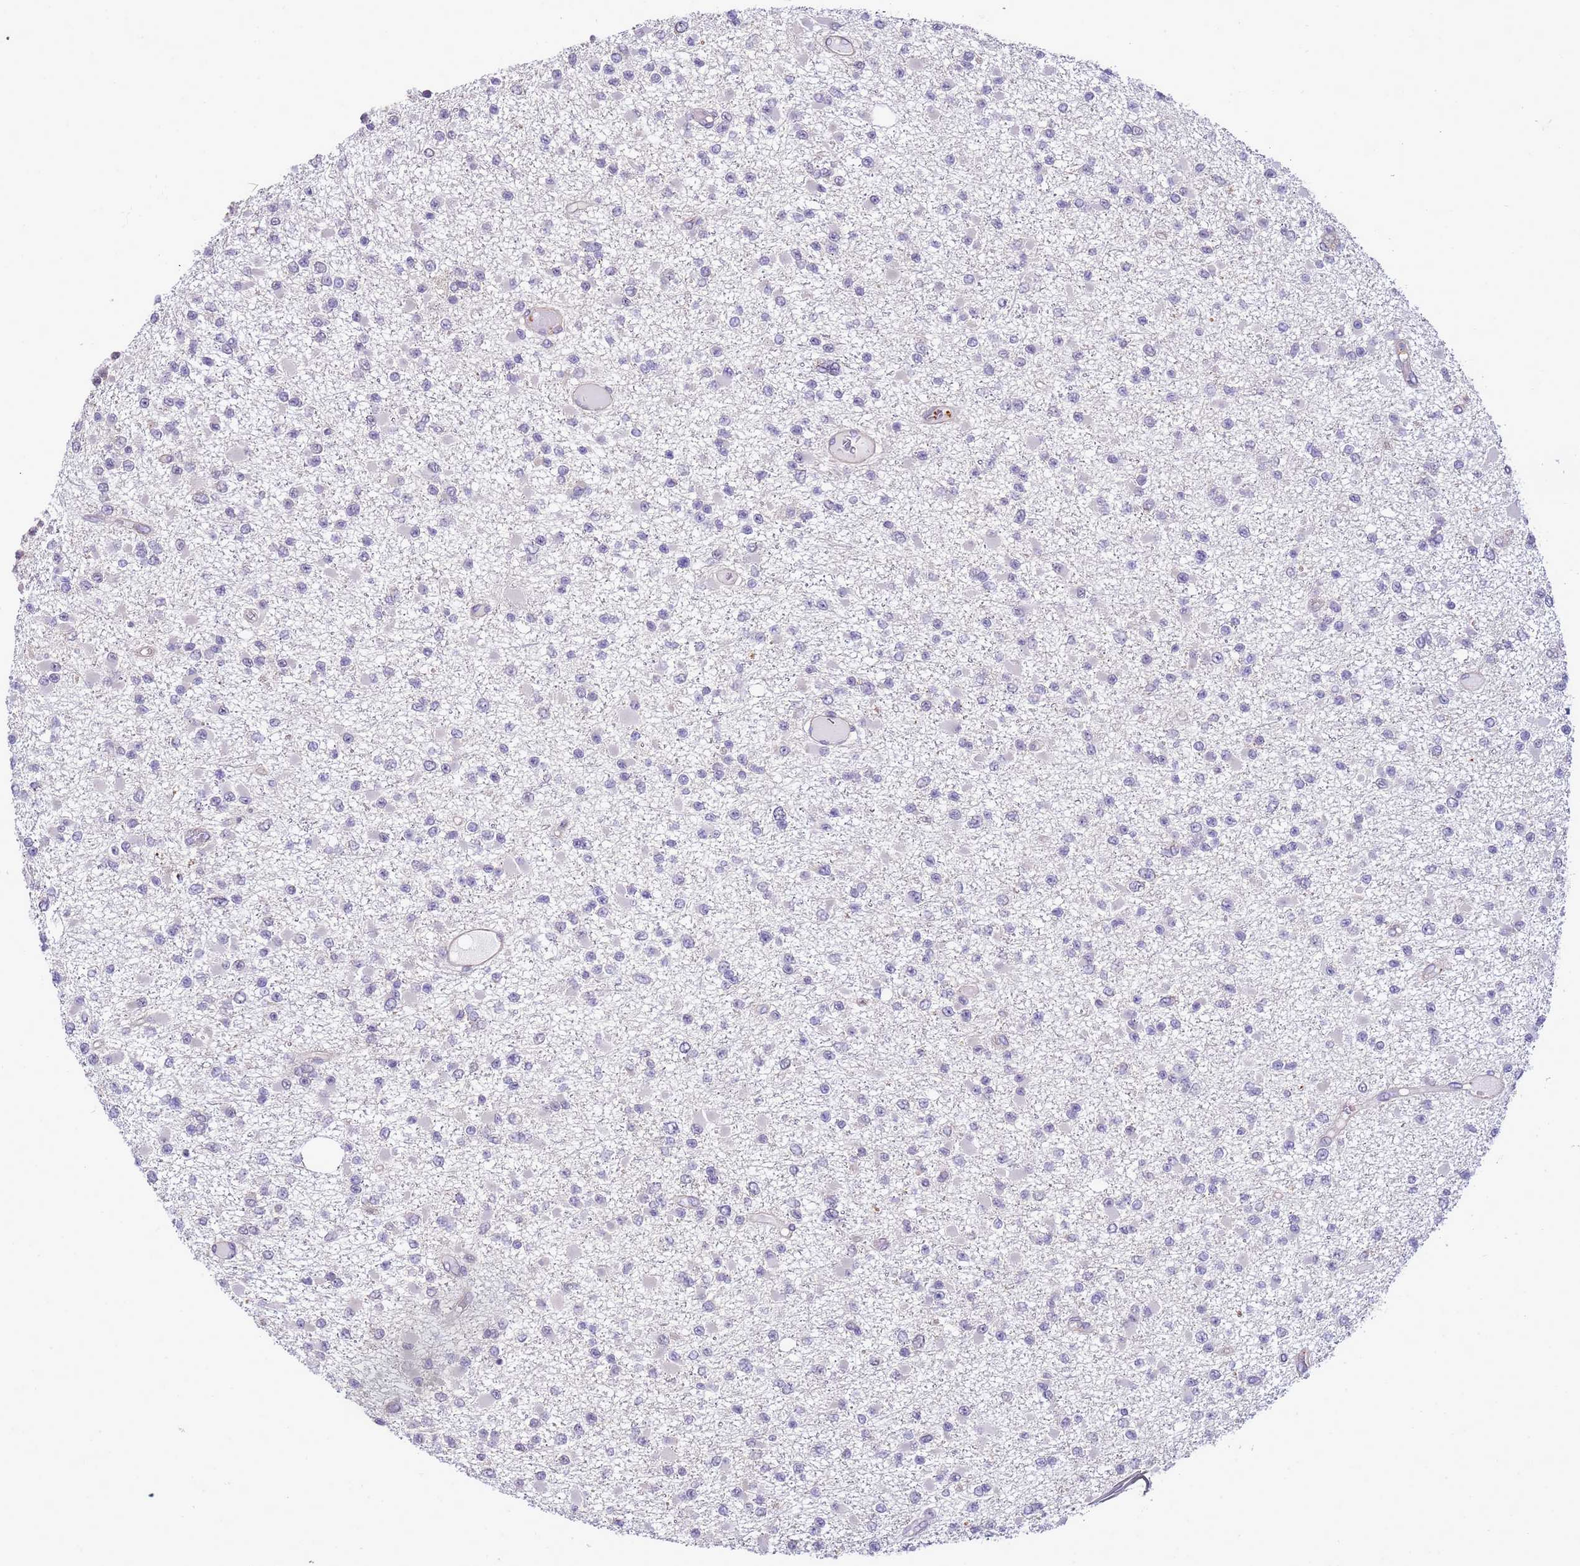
{"staining": {"intensity": "negative", "quantity": "none", "location": "none"}, "tissue": "glioma", "cell_type": "Tumor cells", "image_type": "cancer", "snomed": [{"axis": "morphology", "description": "Glioma, malignant, Low grade"}, {"axis": "topography", "description": "Brain"}], "caption": "Immunohistochemical staining of human malignant low-grade glioma exhibits no significant positivity in tumor cells.", "gene": "GEN1", "patient": {"sex": "female", "age": 22}}